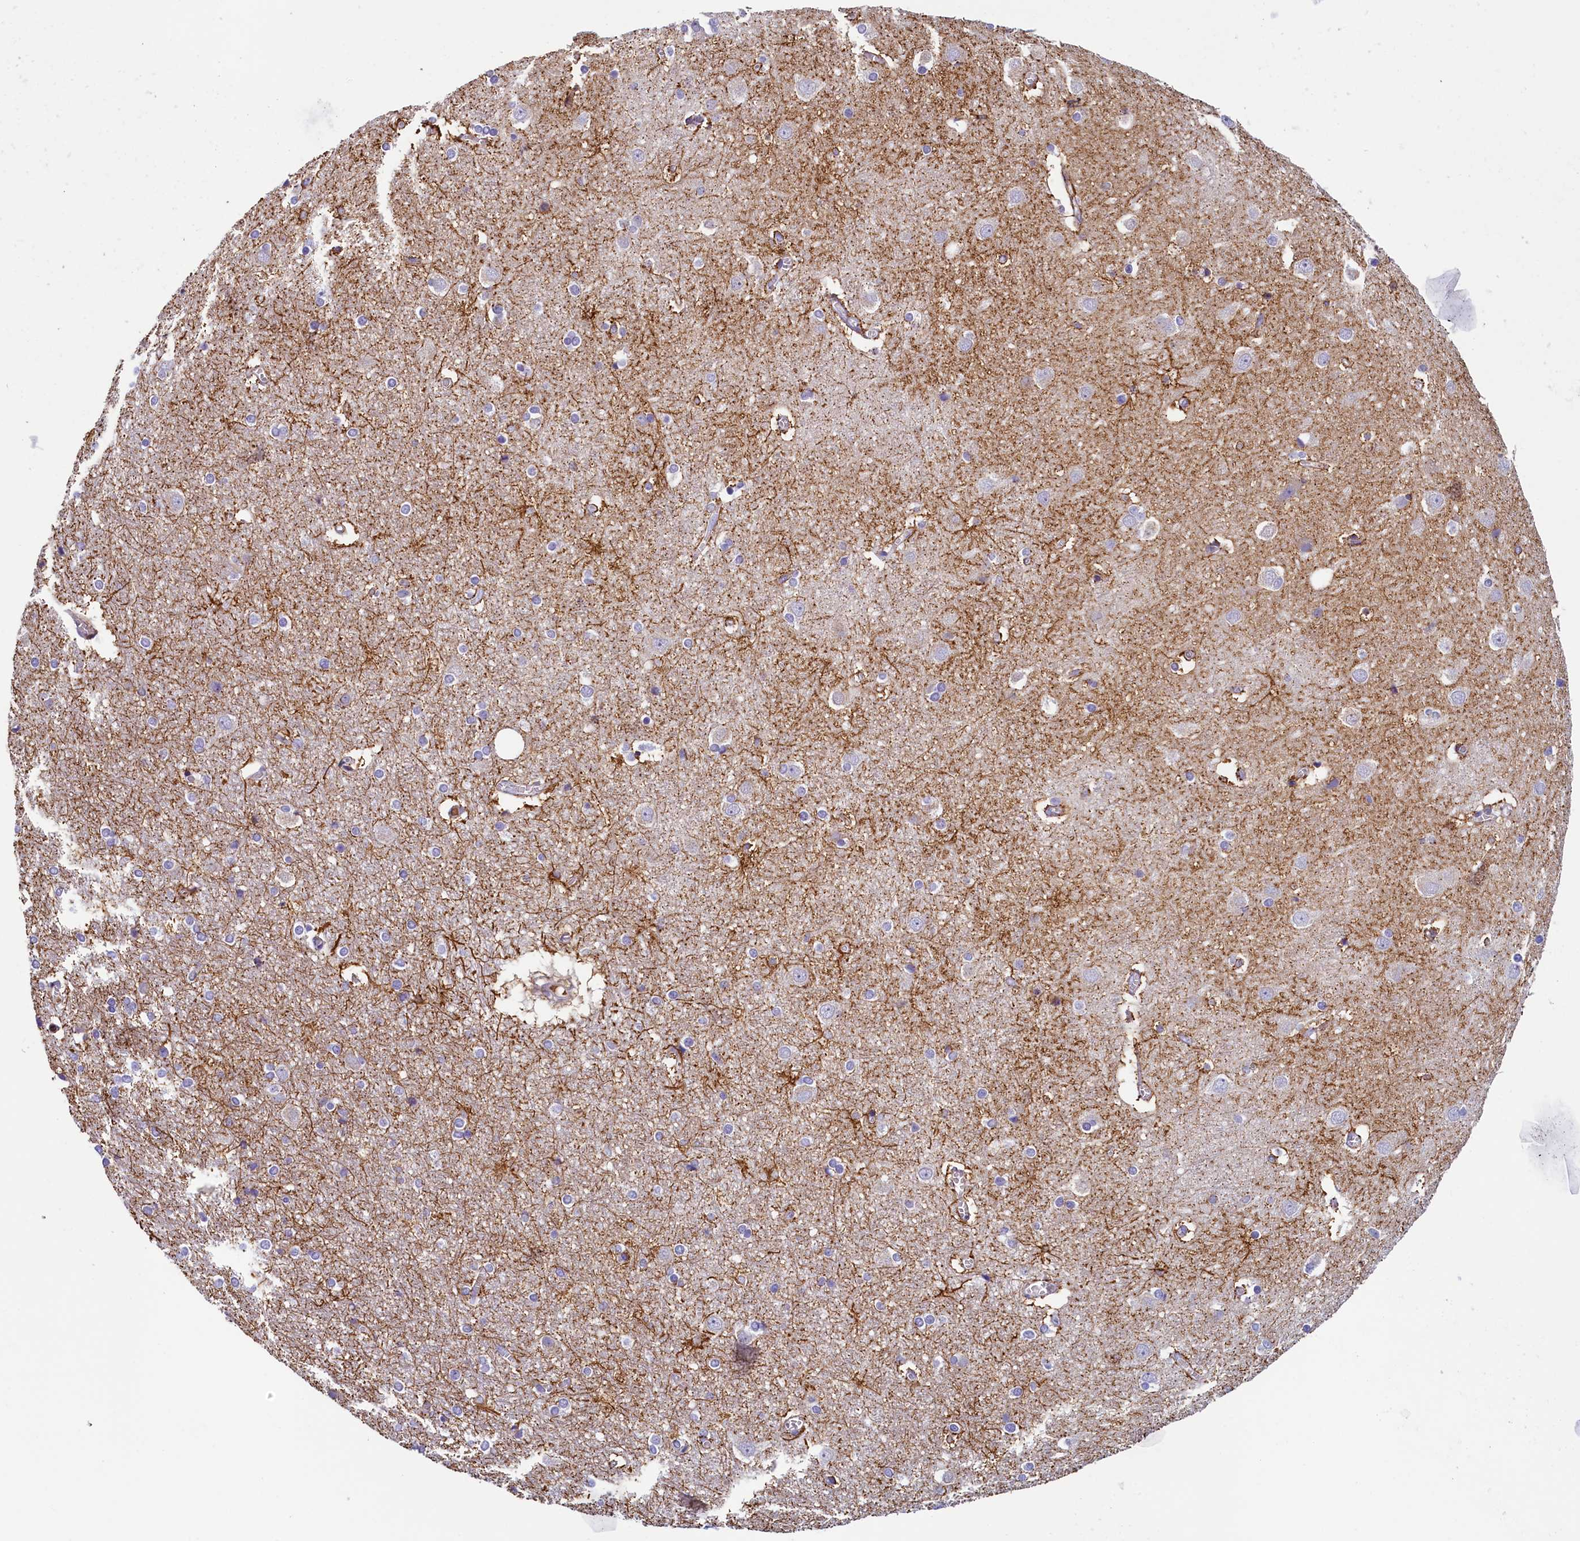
{"staining": {"intensity": "weak", "quantity": "25%-75%", "location": "cytoplasmic/membranous"}, "tissue": "cerebral cortex", "cell_type": "Endothelial cells", "image_type": "normal", "snomed": [{"axis": "morphology", "description": "Normal tissue, NOS"}, {"axis": "topography", "description": "Cerebral cortex"}], "caption": "High-magnification brightfield microscopy of benign cerebral cortex stained with DAB (brown) and counterstained with hematoxylin (blue). endothelial cells exhibit weak cytoplasmic/membranous staining is appreciated in about25%-75% of cells.", "gene": "TRAF3IP3", "patient": {"sex": "male", "age": 54}}